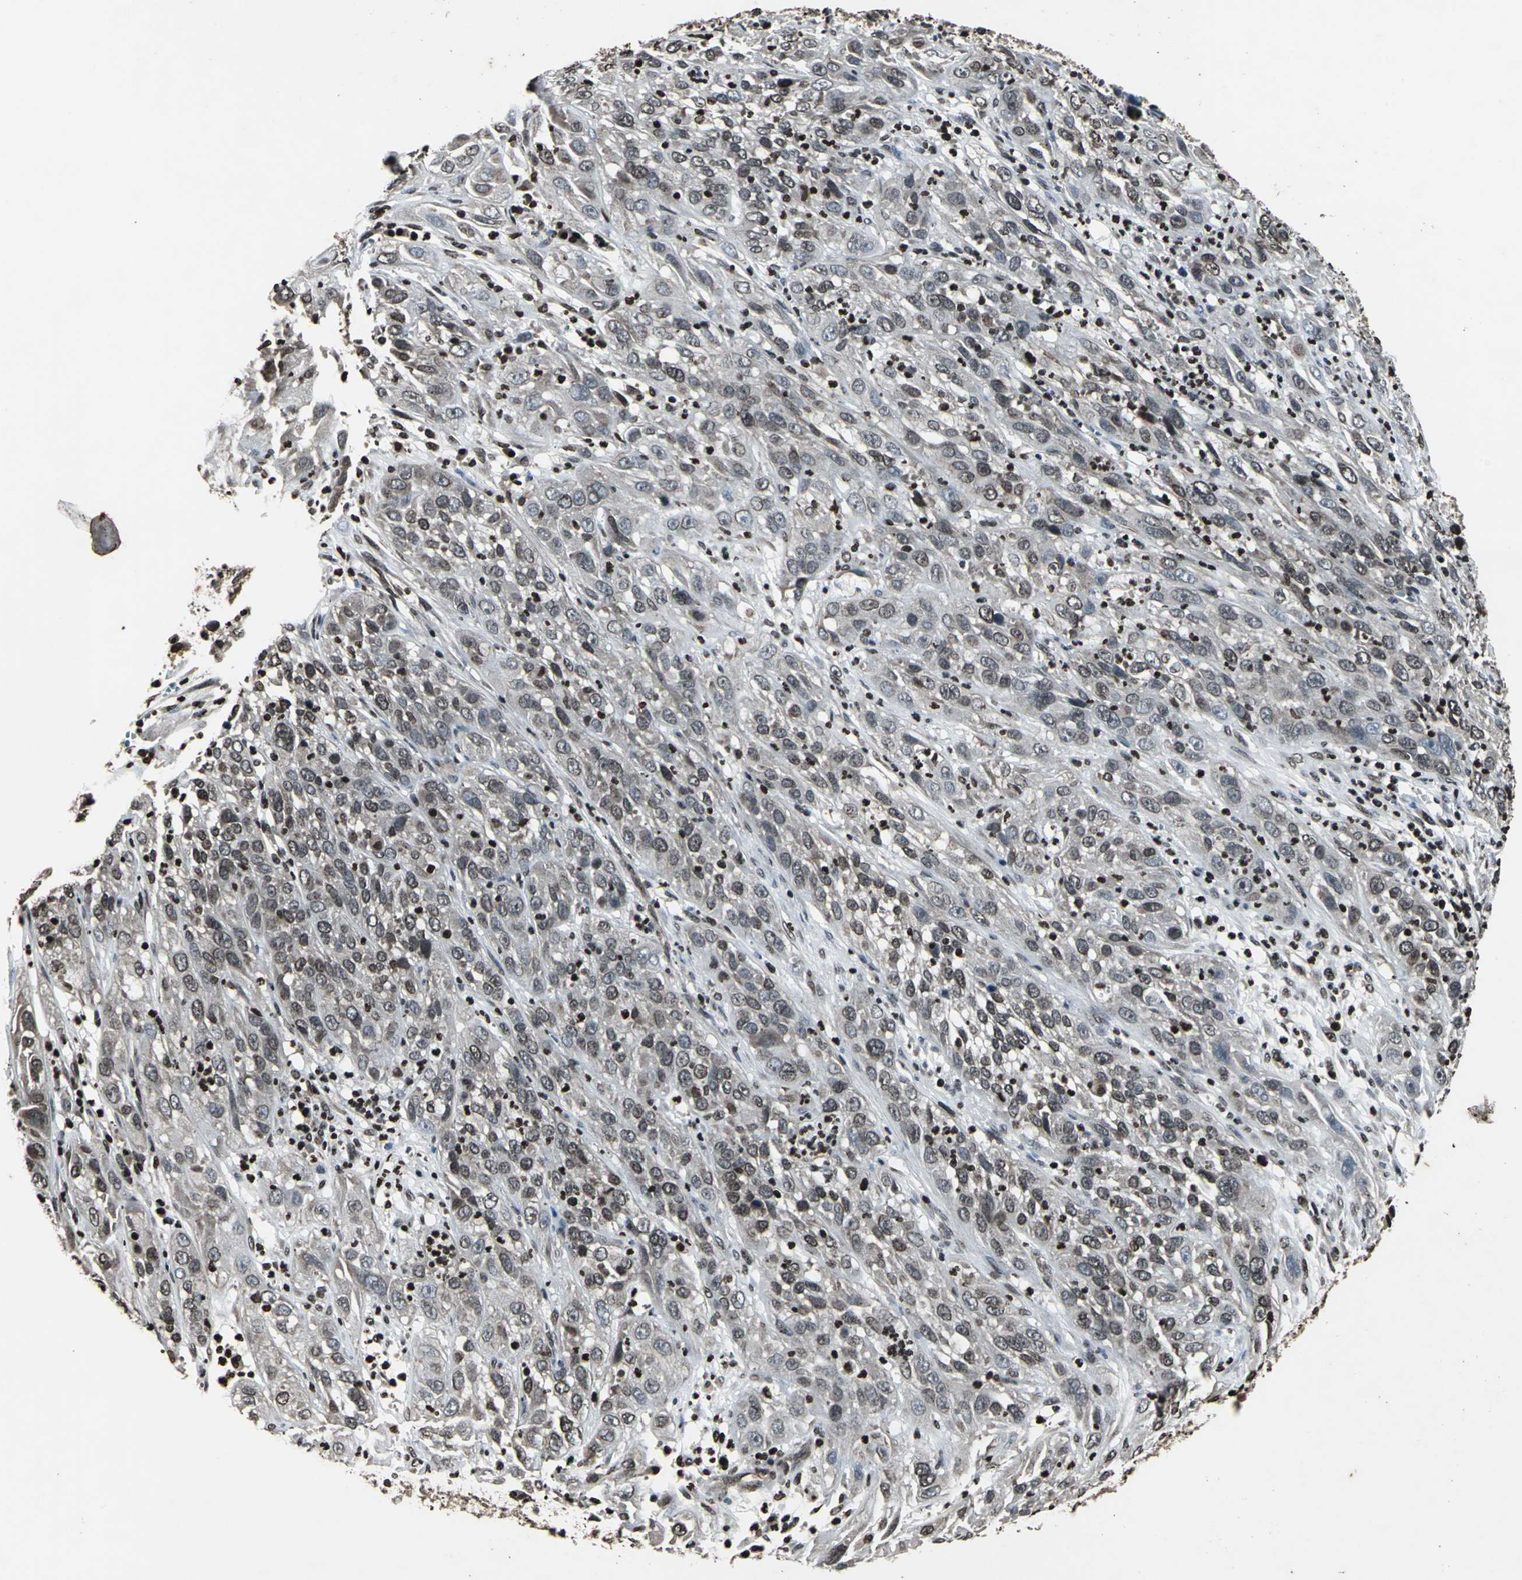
{"staining": {"intensity": "moderate", "quantity": ">75%", "location": "cytoplasmic/membranous,nuclear"}, "tissue": "cervical cancer", "cell_type": "Tumor cells", "image_type": "cancer", "snomed": [{"axis": "morphology", "description": "Squamous cell carcinoma, NOS"}, {"axis": "topography", "description": "Cervix"}], "caption": "Tumor cells display medium levels of moderate cytoplasmic/membranous and nuclear expression in approximately >75% of cells in human cervical cancer.", "gene": "AHR", "patient": {"sex": "female", "age": 32}}